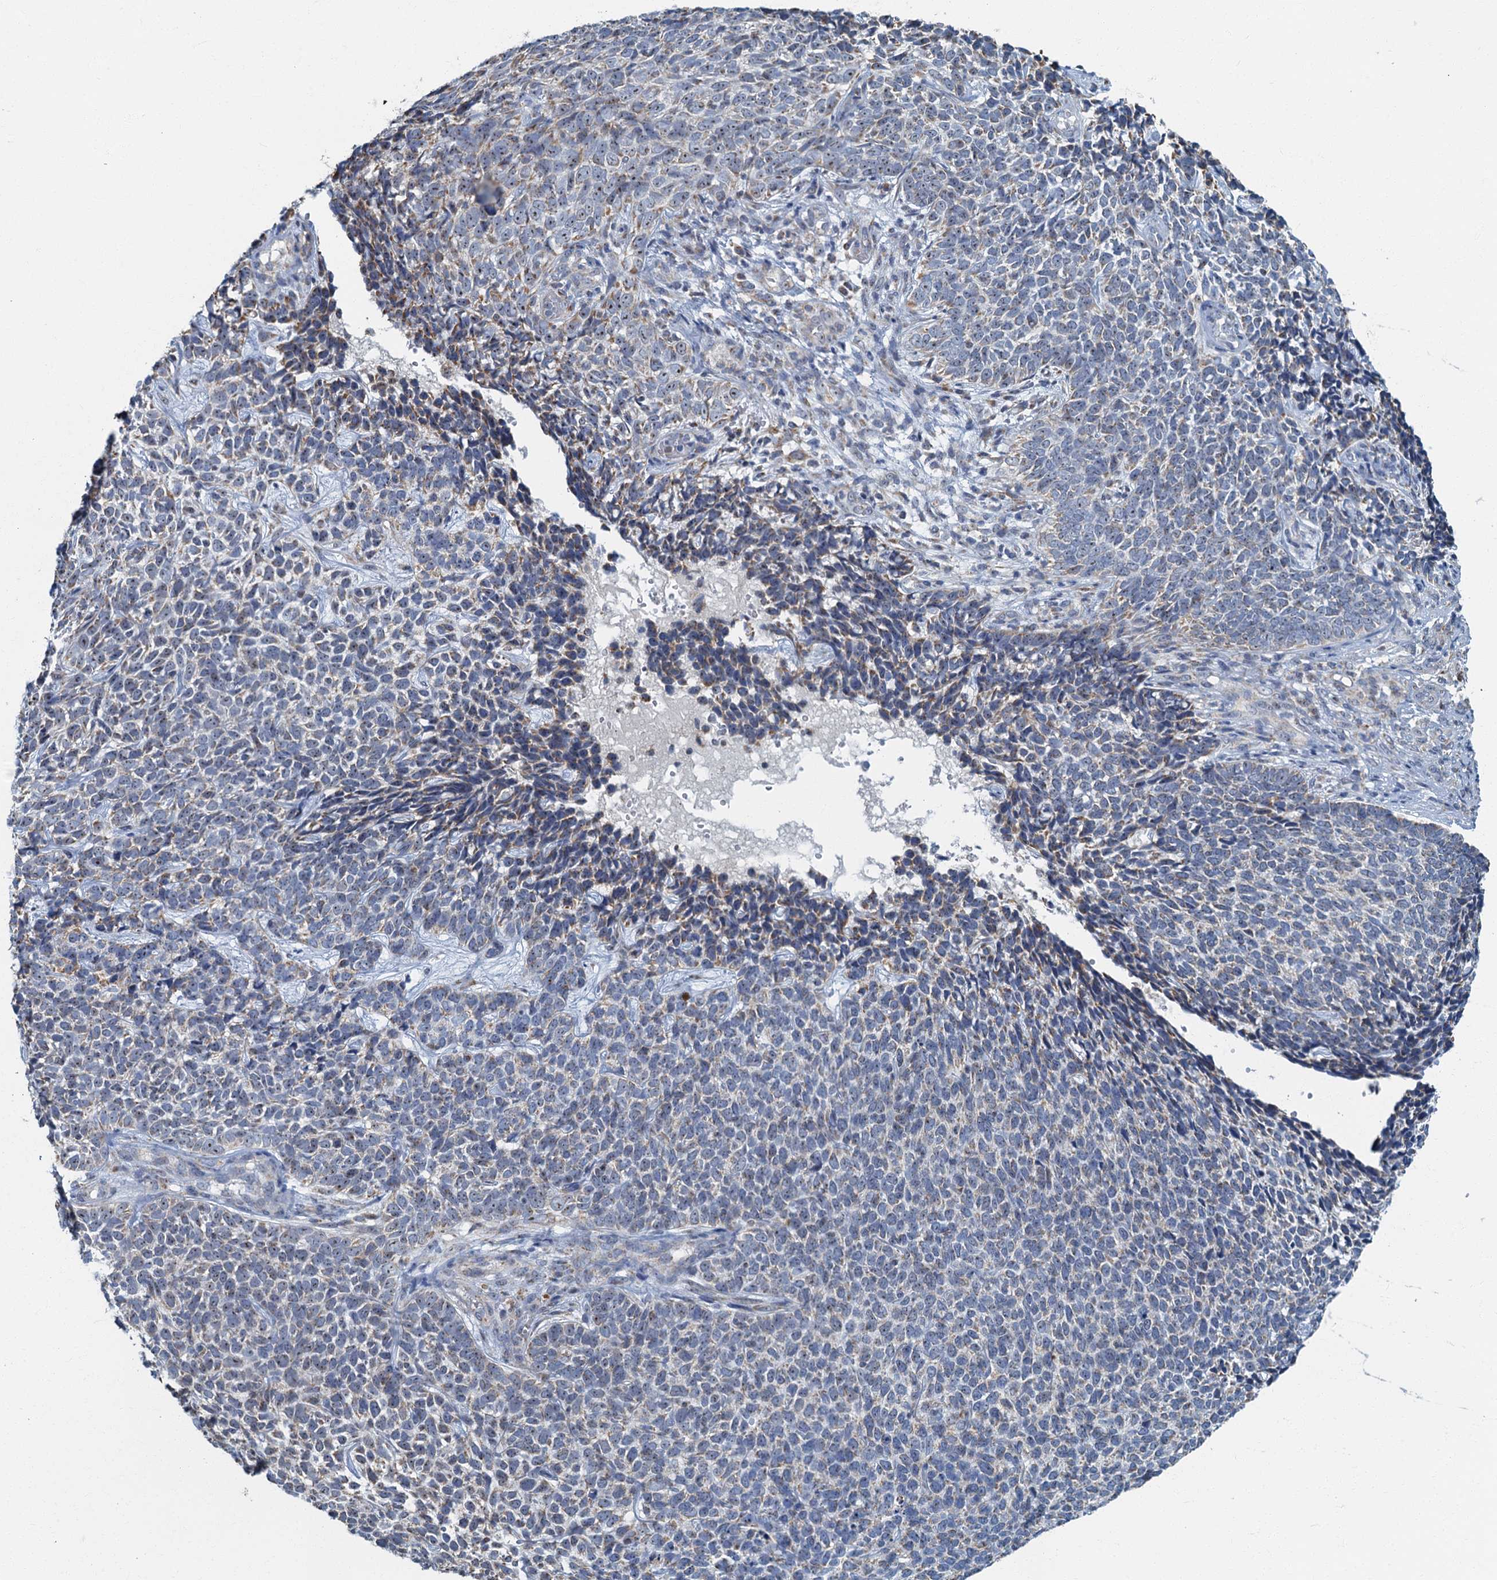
{"staining": {"intensity": "negative", "quantity": "none", "location": "none"}, "tissue": "skin cancer", "cell_type": "Tumor cells", "image_type": "cancer", "snomed": [{"axis": "morphology", "description": "Basal cell carcinoma"}, {"axis": "topography", "description": "Skin"}], "caption": "A micrograph of skin cancer (basal cell carcinoma) stained for a protein exhibits no brown staining in tumor cells. (DAB immunohistochemistry, high magnification).", "gene": "RAD9B", "patient": {"sex": "female", "age": 84}}